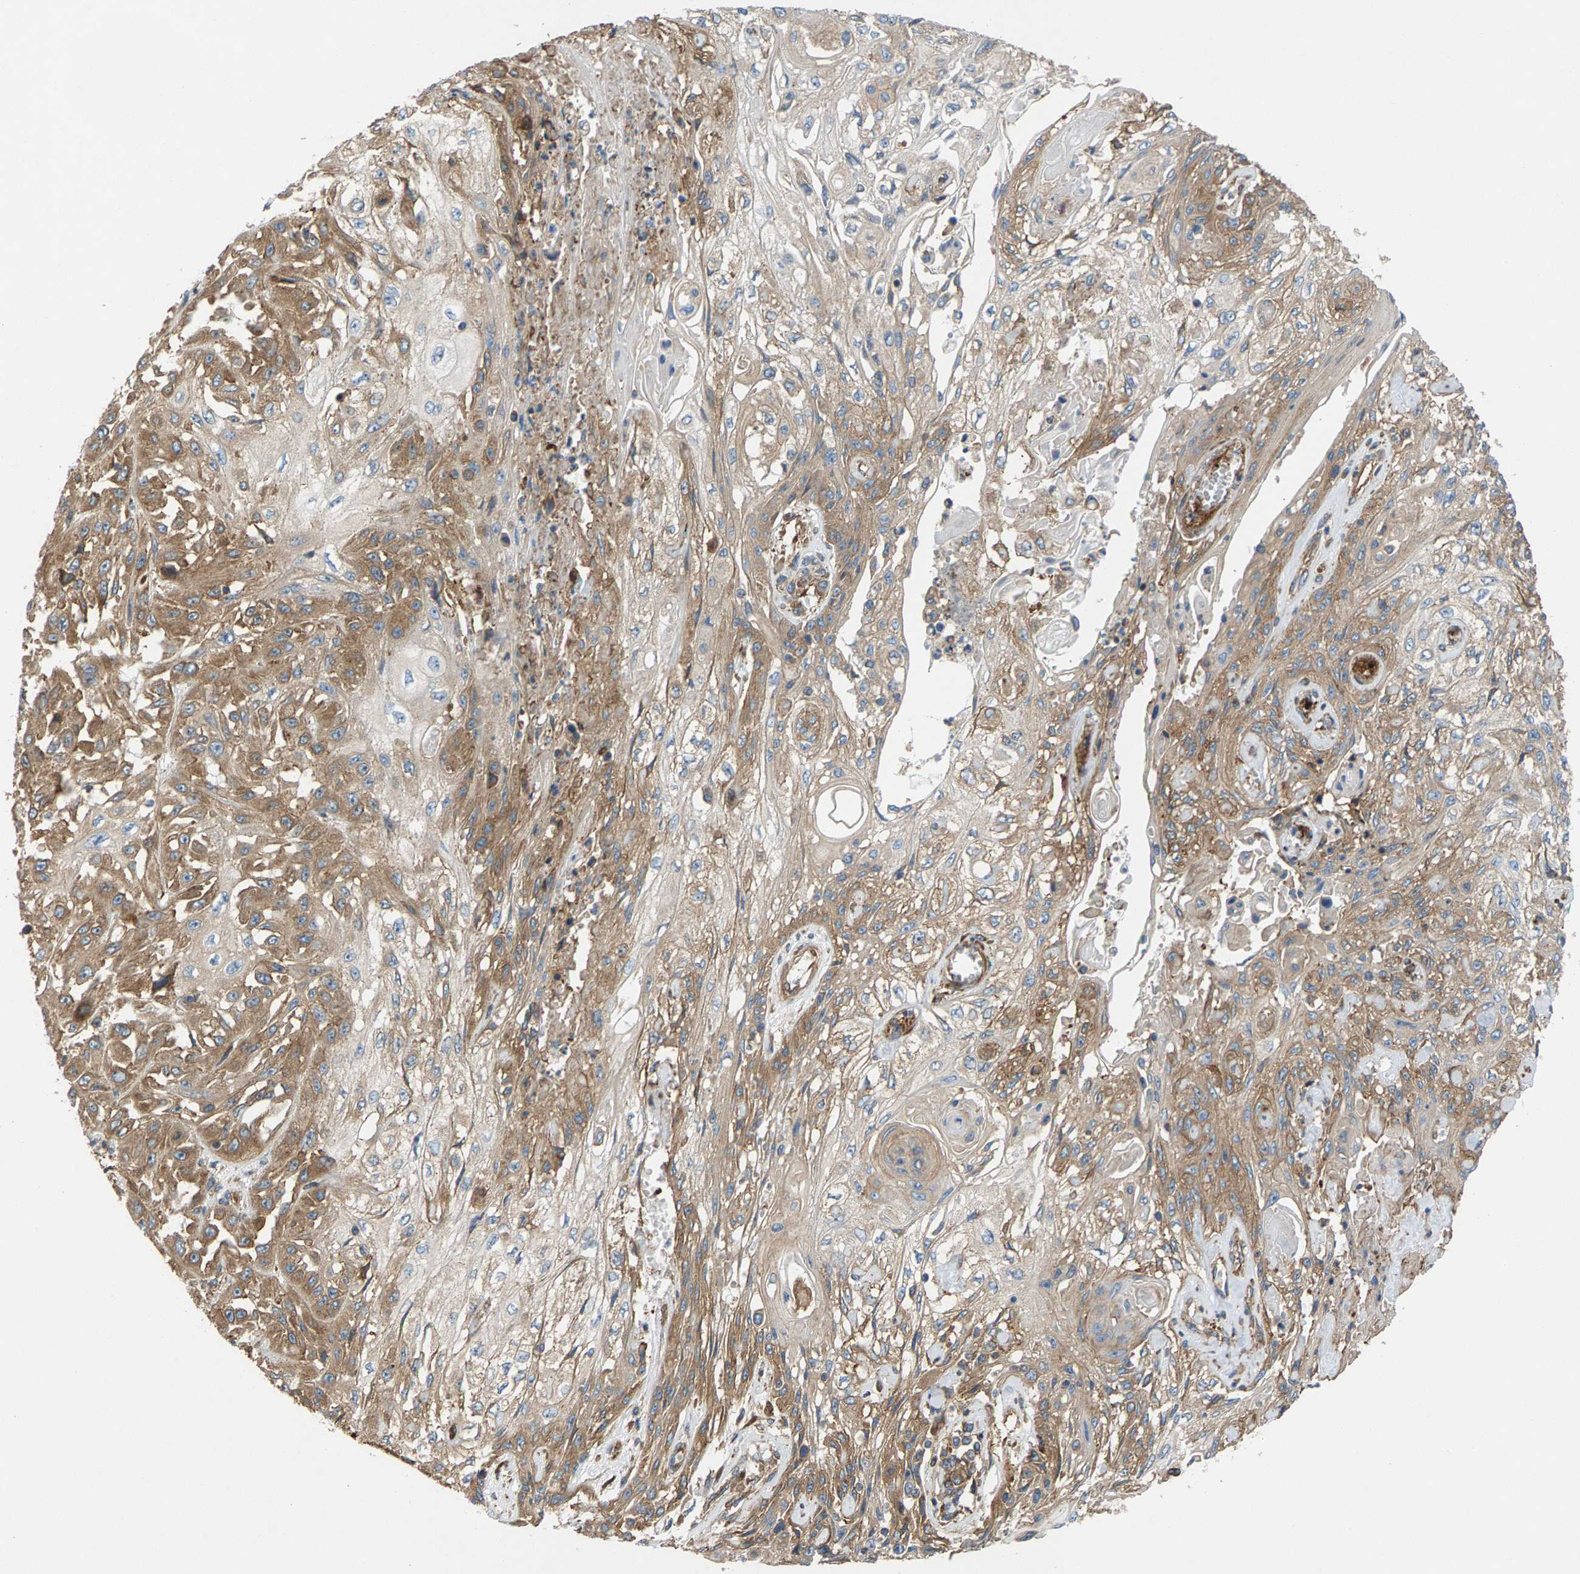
{"staining": {"intensity": "moderate", "quantity": "25%-75%", "location": "cytoplasmic/membranous"}, "tissue": "skin cancer", "cell_type": "Tumor cells", "image_type": "cancer", "snomed": [{"axis": "morphology", "description": "Squamous cell carcinoma, NOS"}, {"axis": "morphology", "description": "Squamous cell carcinoma, metastatic, NOS"}, {"axis": "topography", "description": "Skin"}, {"axis": "topography", "description": "Lymph node"}], "caption": "DAB immunohistochemical staining of human skin squamous cell carcinoma exhibits moderate cytoplasmic/membranous protein staining in approximately 25%-75% of tumor cells.", "gene": "PDCL", "patient": {"sex": "male", "age": 75}}